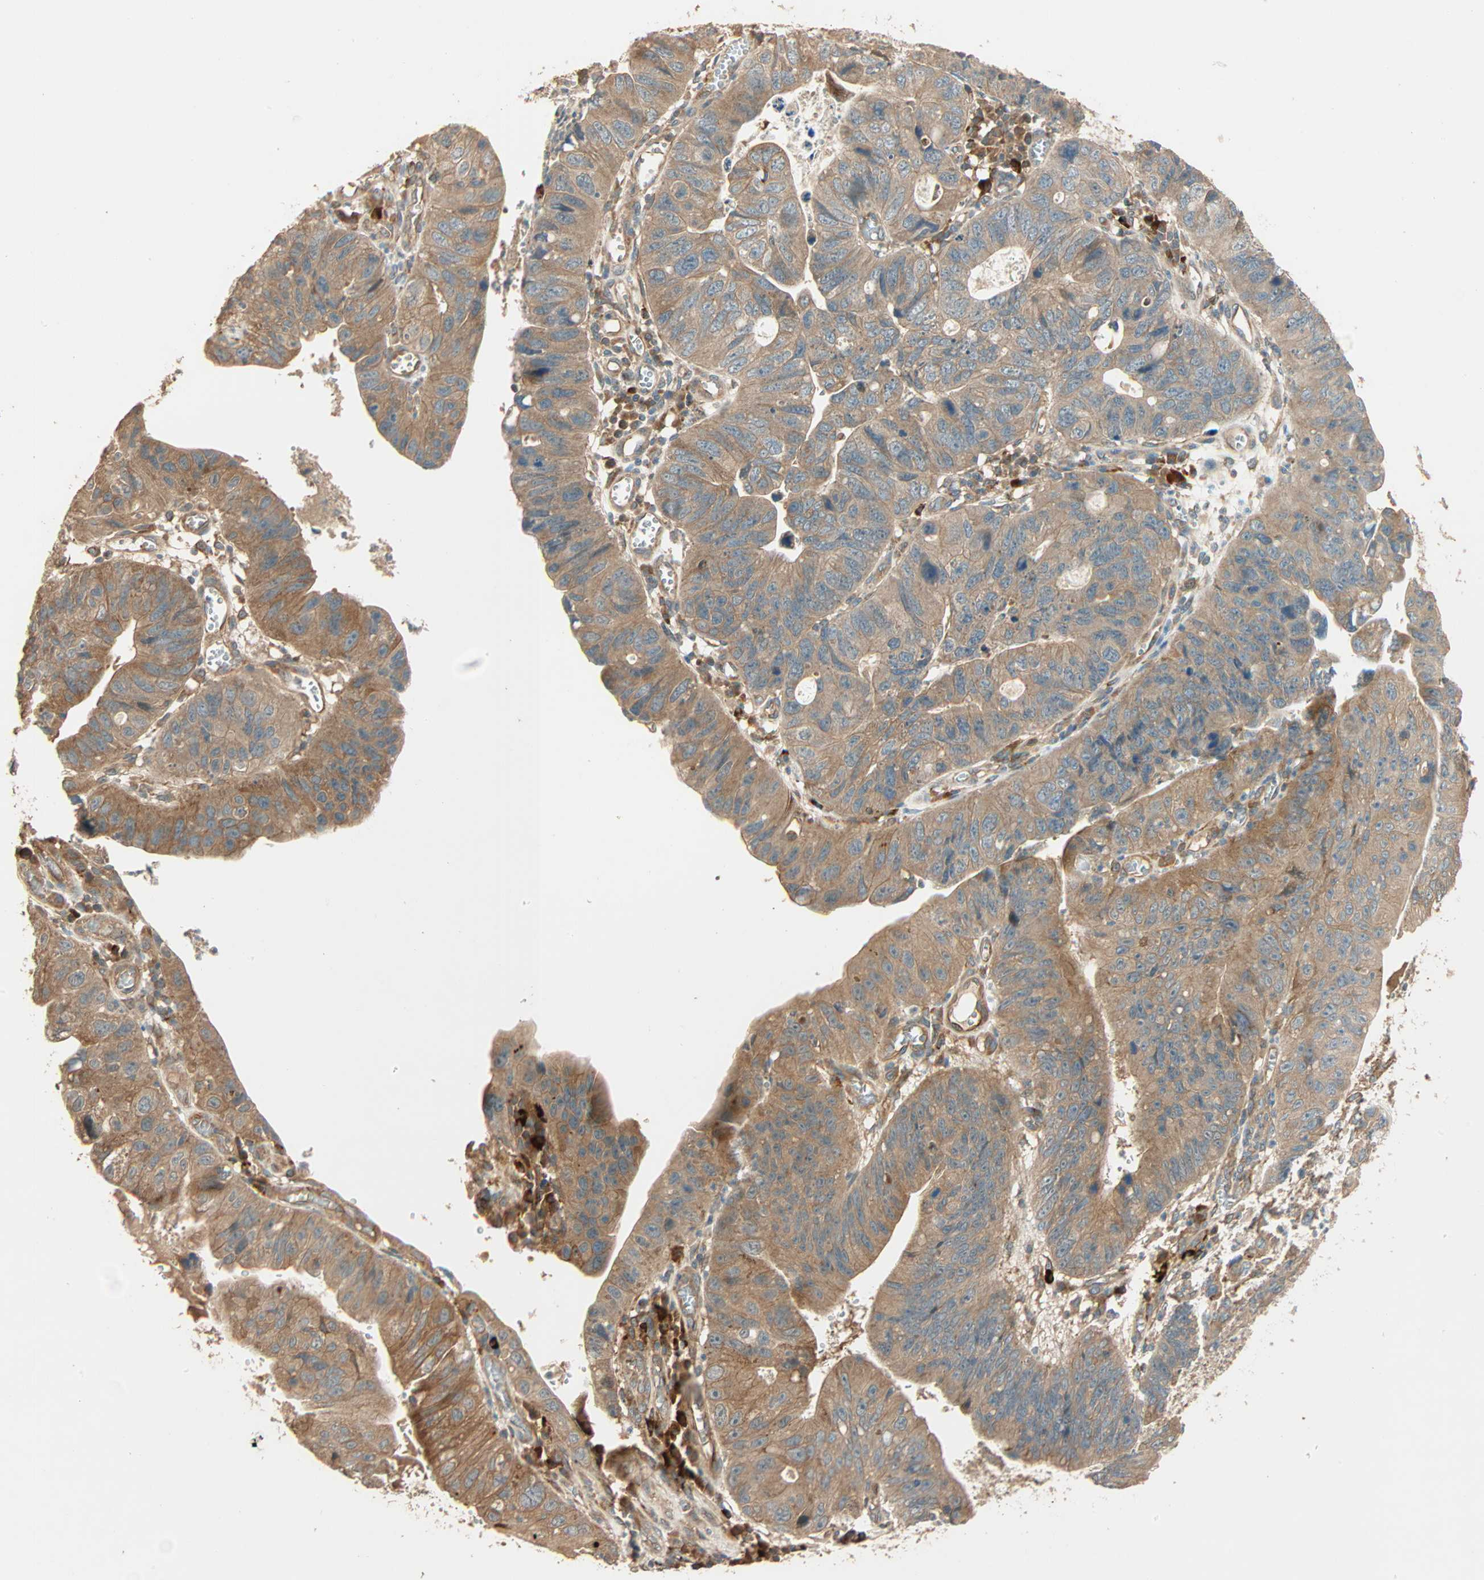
{"staining": {"intensity": "moderate", "quantity": ">75%", "location": "cytoplasmic/membranous"}, "tissue": "stomach cancer", "cell_type": "Tumor cells", "image_type": "cancer", "snomed": [{"axis": "morphology", "description": "Adenocarcinoma, NOS"}, {"axis": "topography", "description": "Stomach"}], "caption": "Immunohistochemistry (IHC) micrograph of adenocarcinoma (stomach) stained for a protein (brown), which demonstrates medium levels of moderate cytoplasmic/membranous staining in approximately >75% of tumor cells.", "gene": "GALK1", "patient": {"sex": "male", "age": 59}}